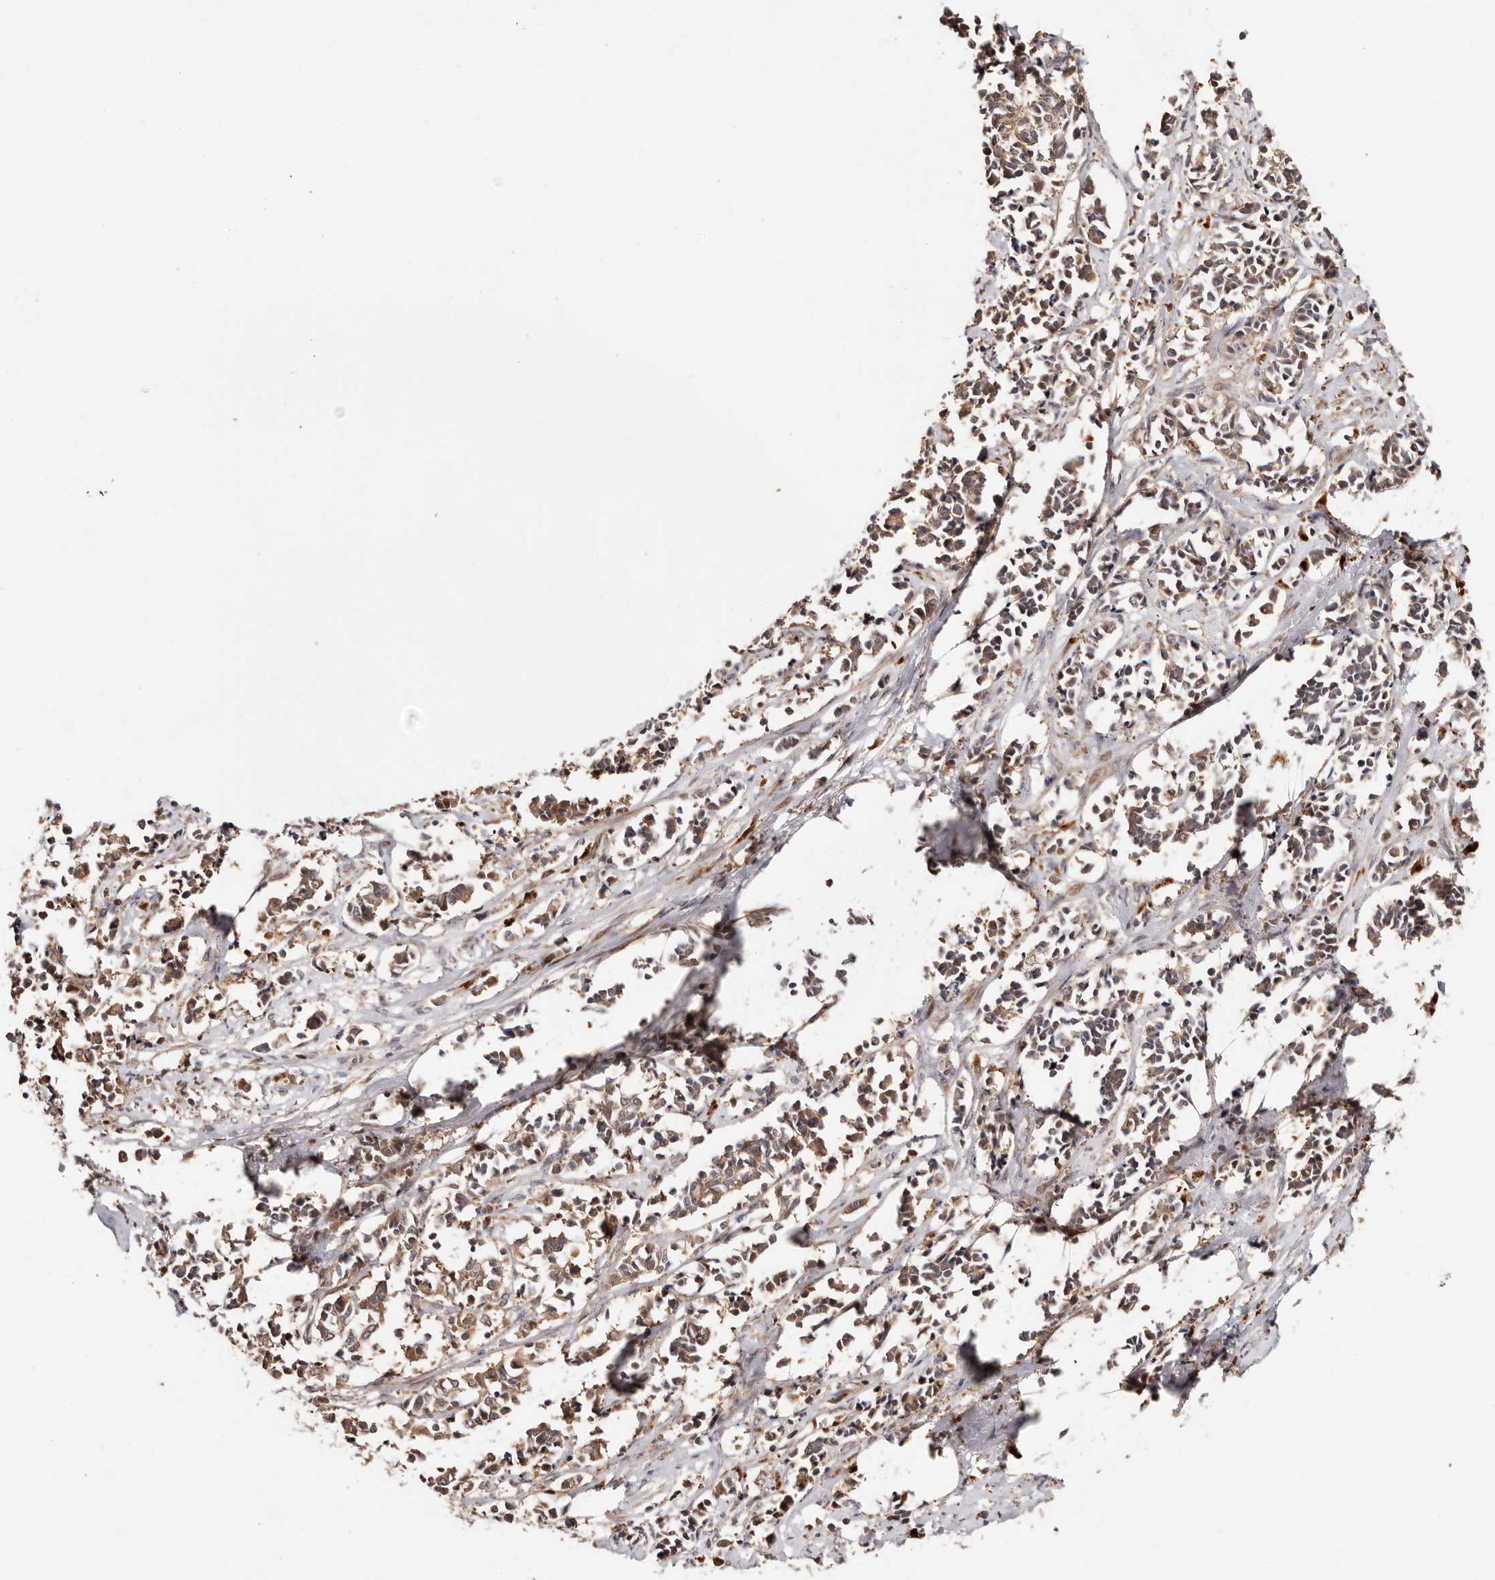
{"staining": {"intensity": "moderate", "quantity": ">75%", "location": "cytoplasmic/membranous"}, "tissue": "cervical cancer", "cell_type": "Tumor cells", "image_type": "cancer", "snomed": [{"axis": "morphology", "description": "Normal tissue, NOS"}, {"axis": "morphology", "description": "Squamous cell carcinoma, NOS"}, {"axis": "topography", "description": "Cervix"}], "caption": "High-power microscopy captured an IHC micrograph of cervical cancer, revealing moderate cytoplasmic/membranous expression in about >75% of tumor cells.", "gene": "PTPN22", "patient": {"sex": "female", "age": 35}}